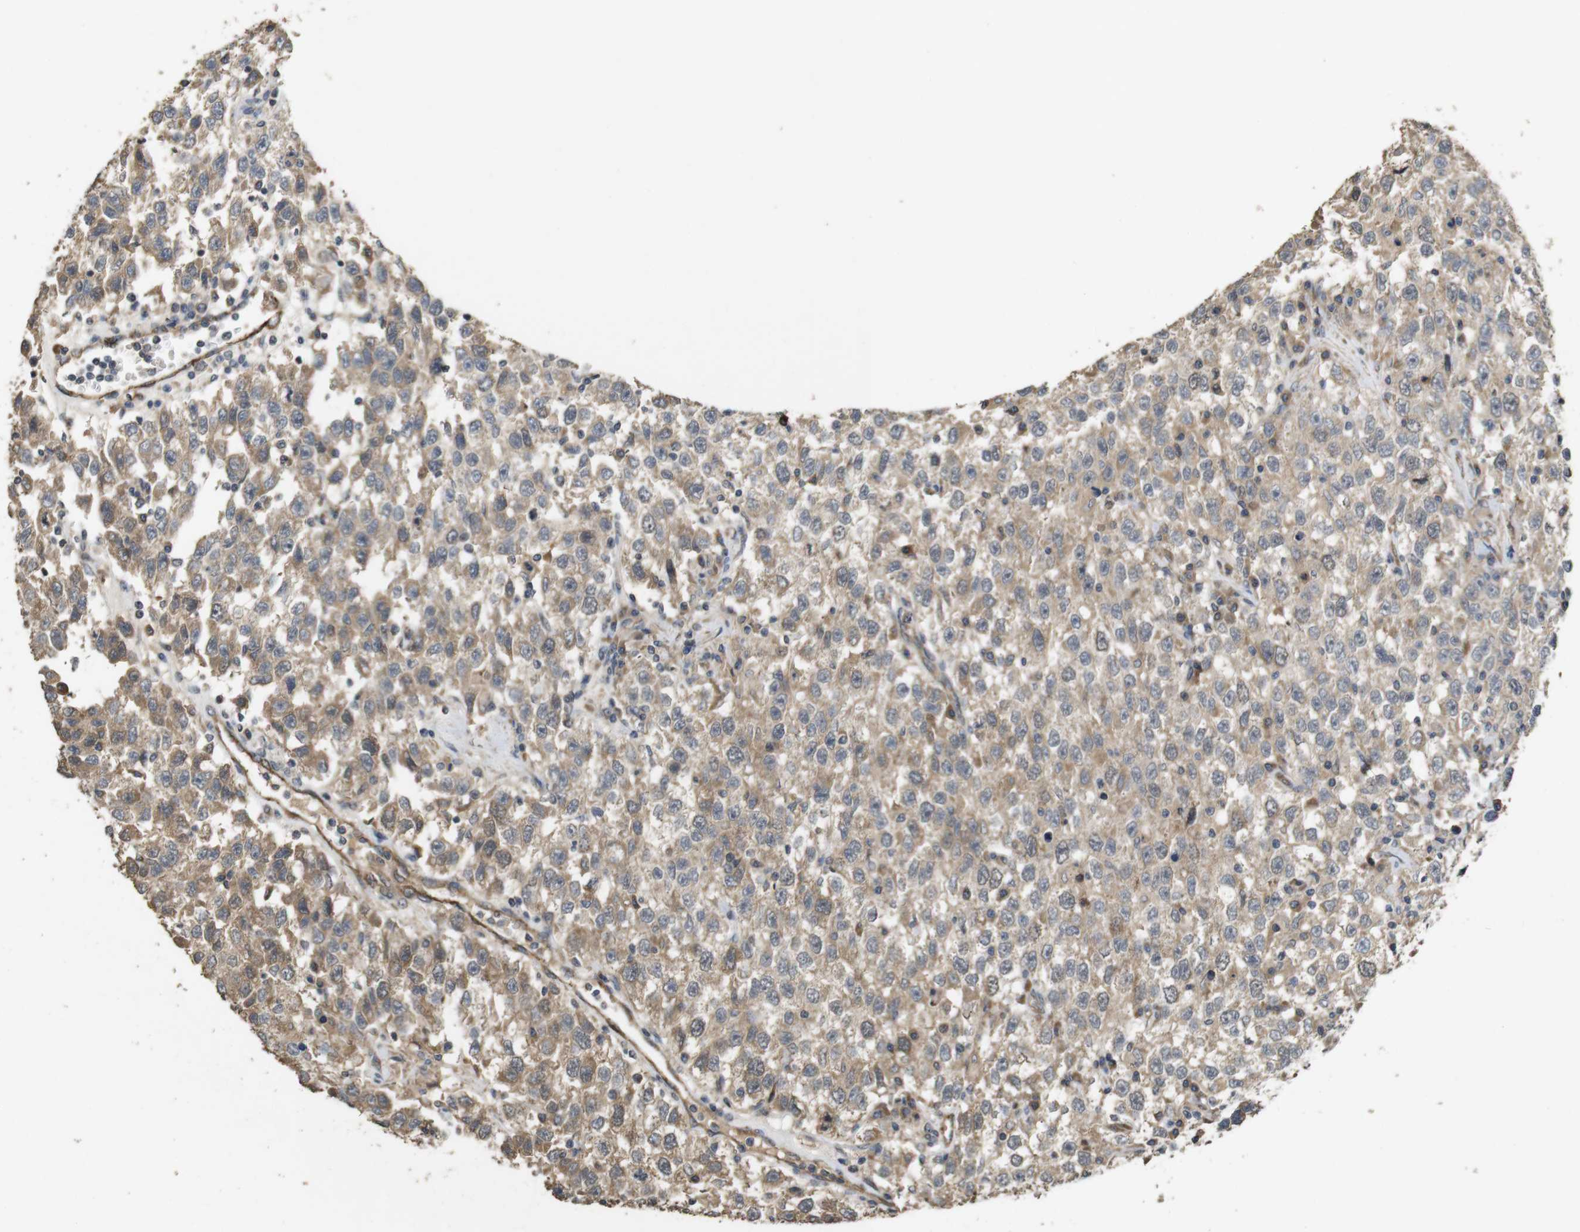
{"staining": {"intensity": "moderate", "quantity": ">75%", "location": "cytoplasmic/membranous"}, "tissue": "testis cancer", "cell_type": "Tumor cells", "image_type": "cancer", "snomed": [{"axis": "morphology", "description": "Seminoma, NOS"}, {"axis": "topography", "description": "Testis"}], "caption": "Immunohistochemical staining of seminoma (testis) reveals medium levels of moderate cytoplasmic/membranous protein positivity in approximately >75% of tumor cells.", "gene": "PCDHB10", "patient": {"sex": "male", "age": 41}}